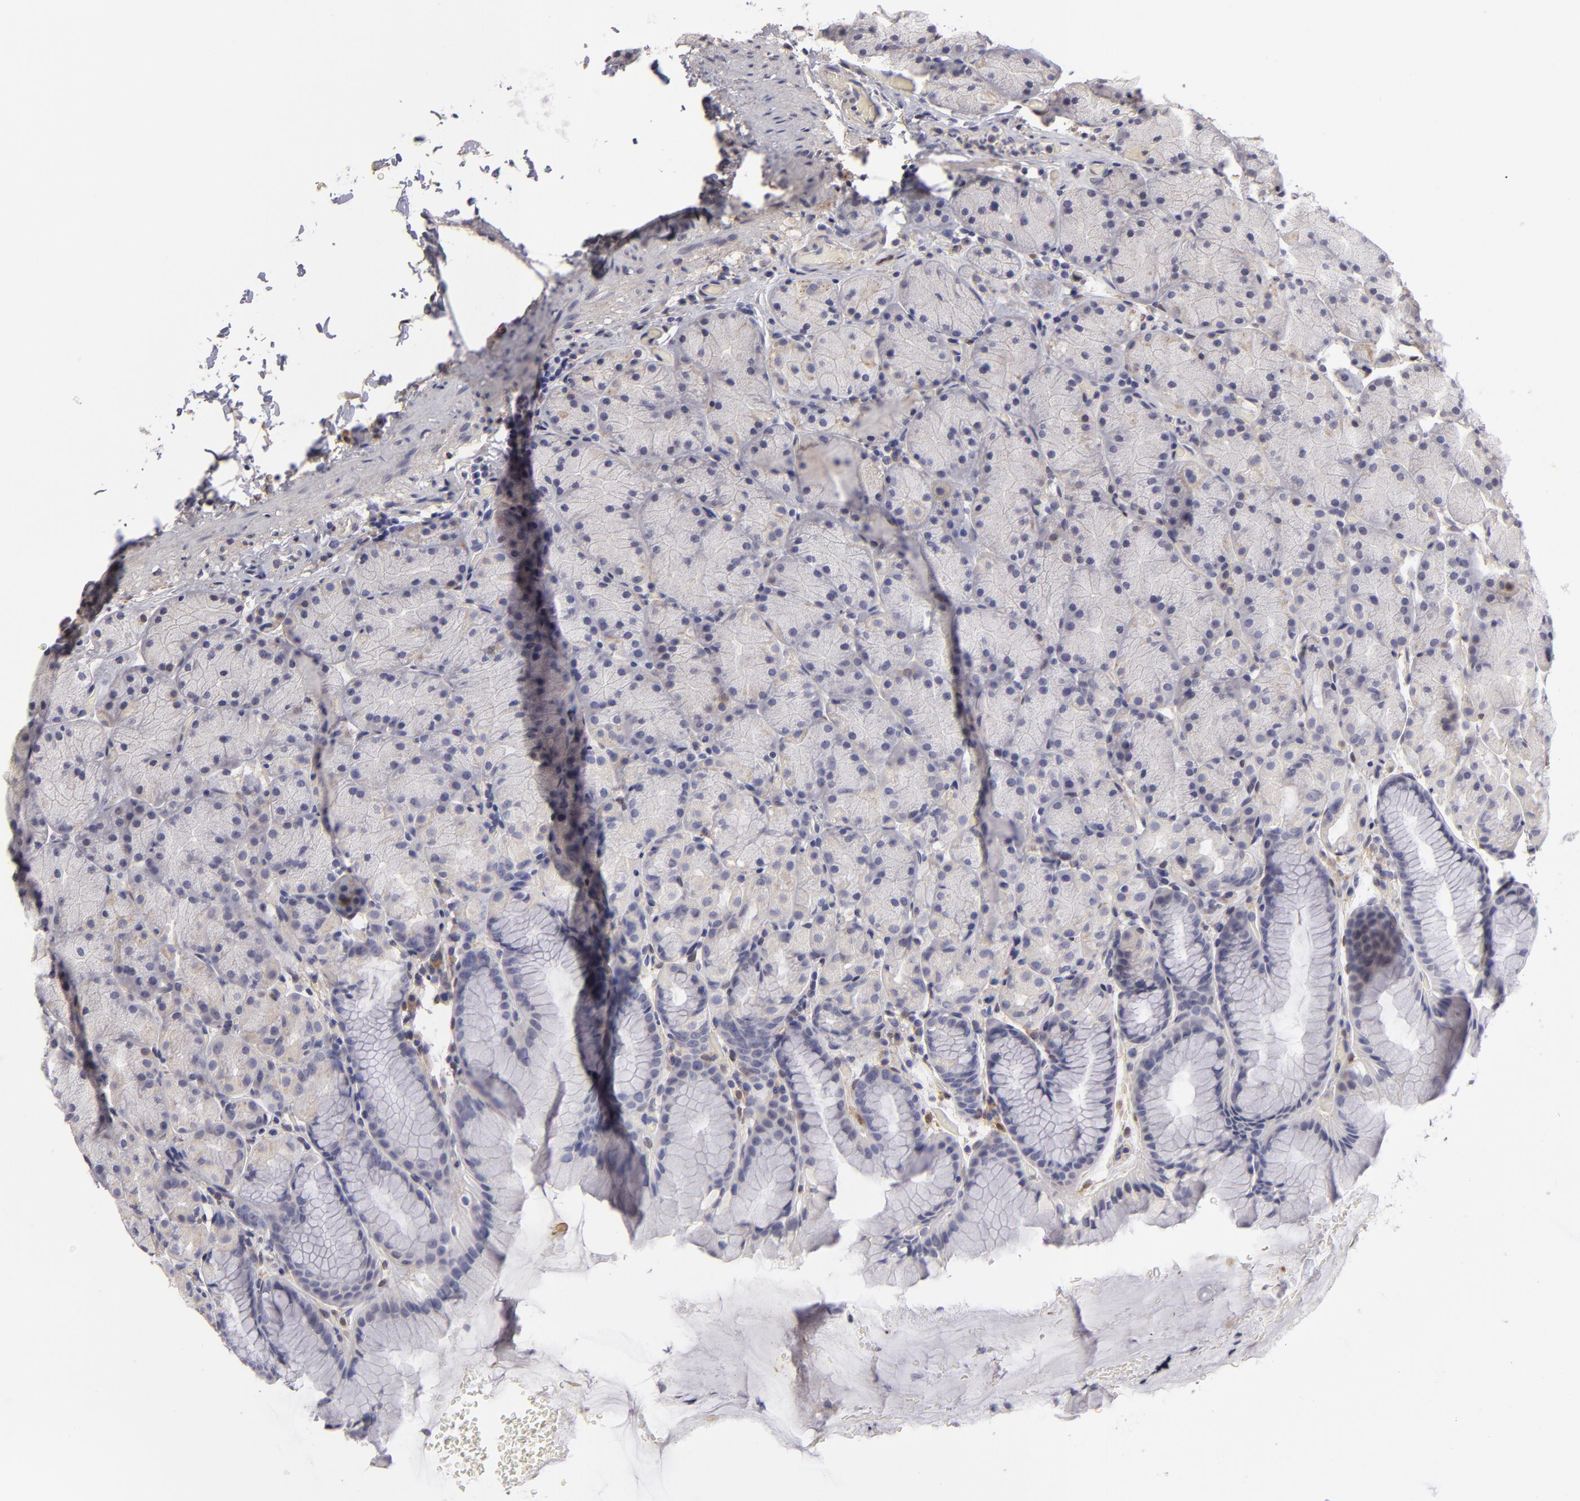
{"staining": {"intensity": "negative", "quantity": "none", "location": "none"}, "tissue": "stomach", "cell_type": "Glandular cells", "image_type": "normal", "snomed": [{"axis": "morphology", "description": "Normal tissue, NOS"}, {"axis": "topography", "description": "Stomach, upper"}], "caption": "DAB immunohistochemical staining of benign human stomach displays no significant expression in glandular cells. (DAB IHC, high magnification).", "gene": "EFS", "patient": {"sex": "male", "age": 47}}